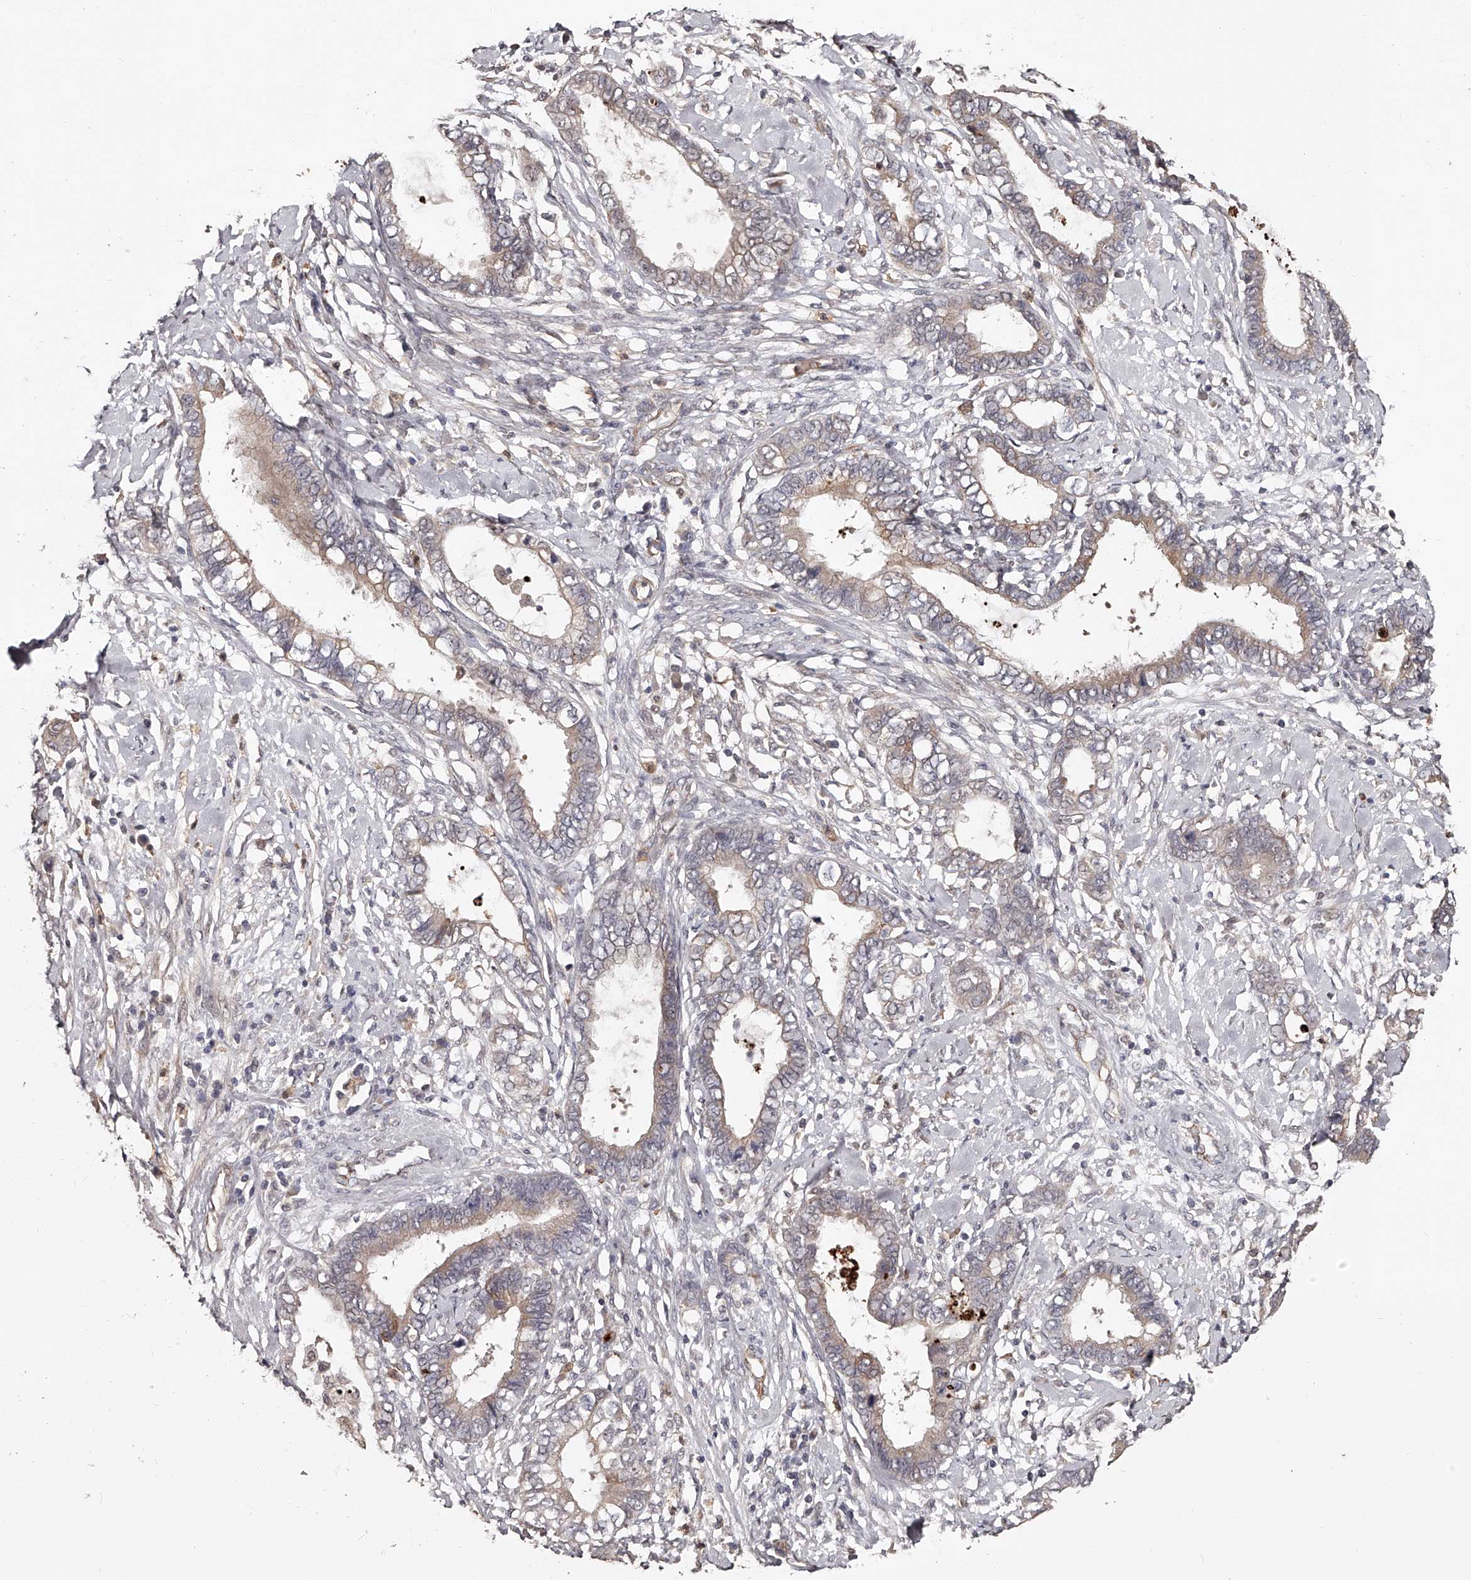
{"staining": {"intensity": "weak", "quantity": ">75%", "location": "cytoplasmic/membranous"}, "tissue": "cervical cancer", "cell_type": "Tumor cells", "image_type": "cancer", "snomed": [{"axis": "morphology", "description": "Adenocarcinoma, NOS"}, {"axis": "topography", "description": "Cervix"}], "caption": "Immunohistochemical staining of human cervical cancer (adenocarcinoma) exhibits low levels of weak cytoplasmic/membranous staining in approximately >75% of tumor cells. (IHC, brightfield microscopy, high magnification).", "gene": "URGCP", "patient": {"sex": "female", "age": 44}}